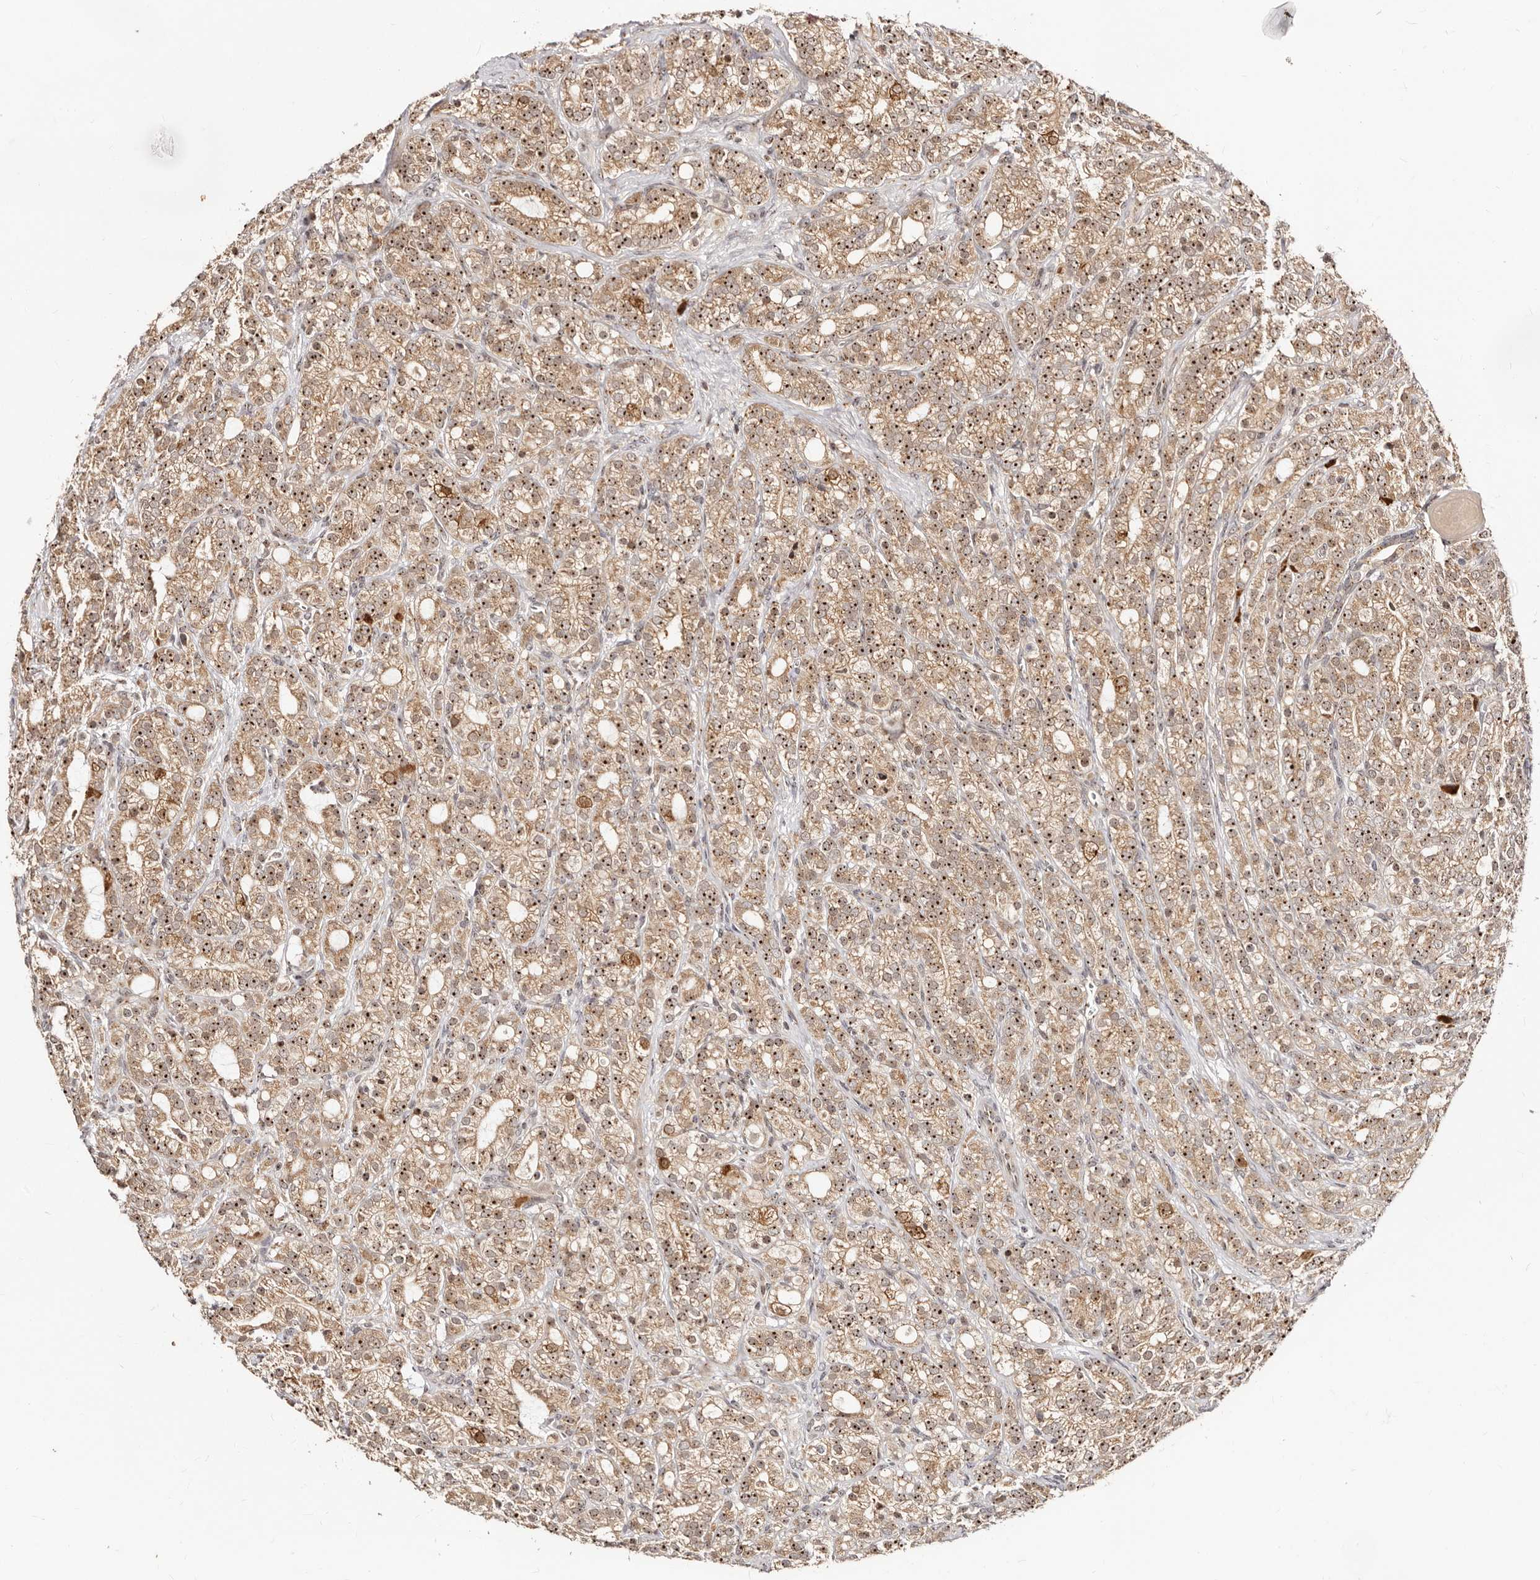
{"staining": {"intensity": "moderate", "quantity": ">75%", "location": "cytoplasmic/membranous,nuclear"}, "tissue": "prostate cancer", "cell_type": "Tumor cells", "image_type": "cancer", "snomed": [{"axis": "morphology", "description": "Adenocarcinoma, High grade"}, {"axis": "topography", "description": "Prostate"}], "caption": "DAB (3,3'-diaminobenzidine) immunohistochemical staining of prostate cancer shows moderate cytoplasmic/membranous and nuclear protein expression in about >75% of tumor cells.", "gene": "APOL6", "patient": {"sex": "male", "age": 57}}